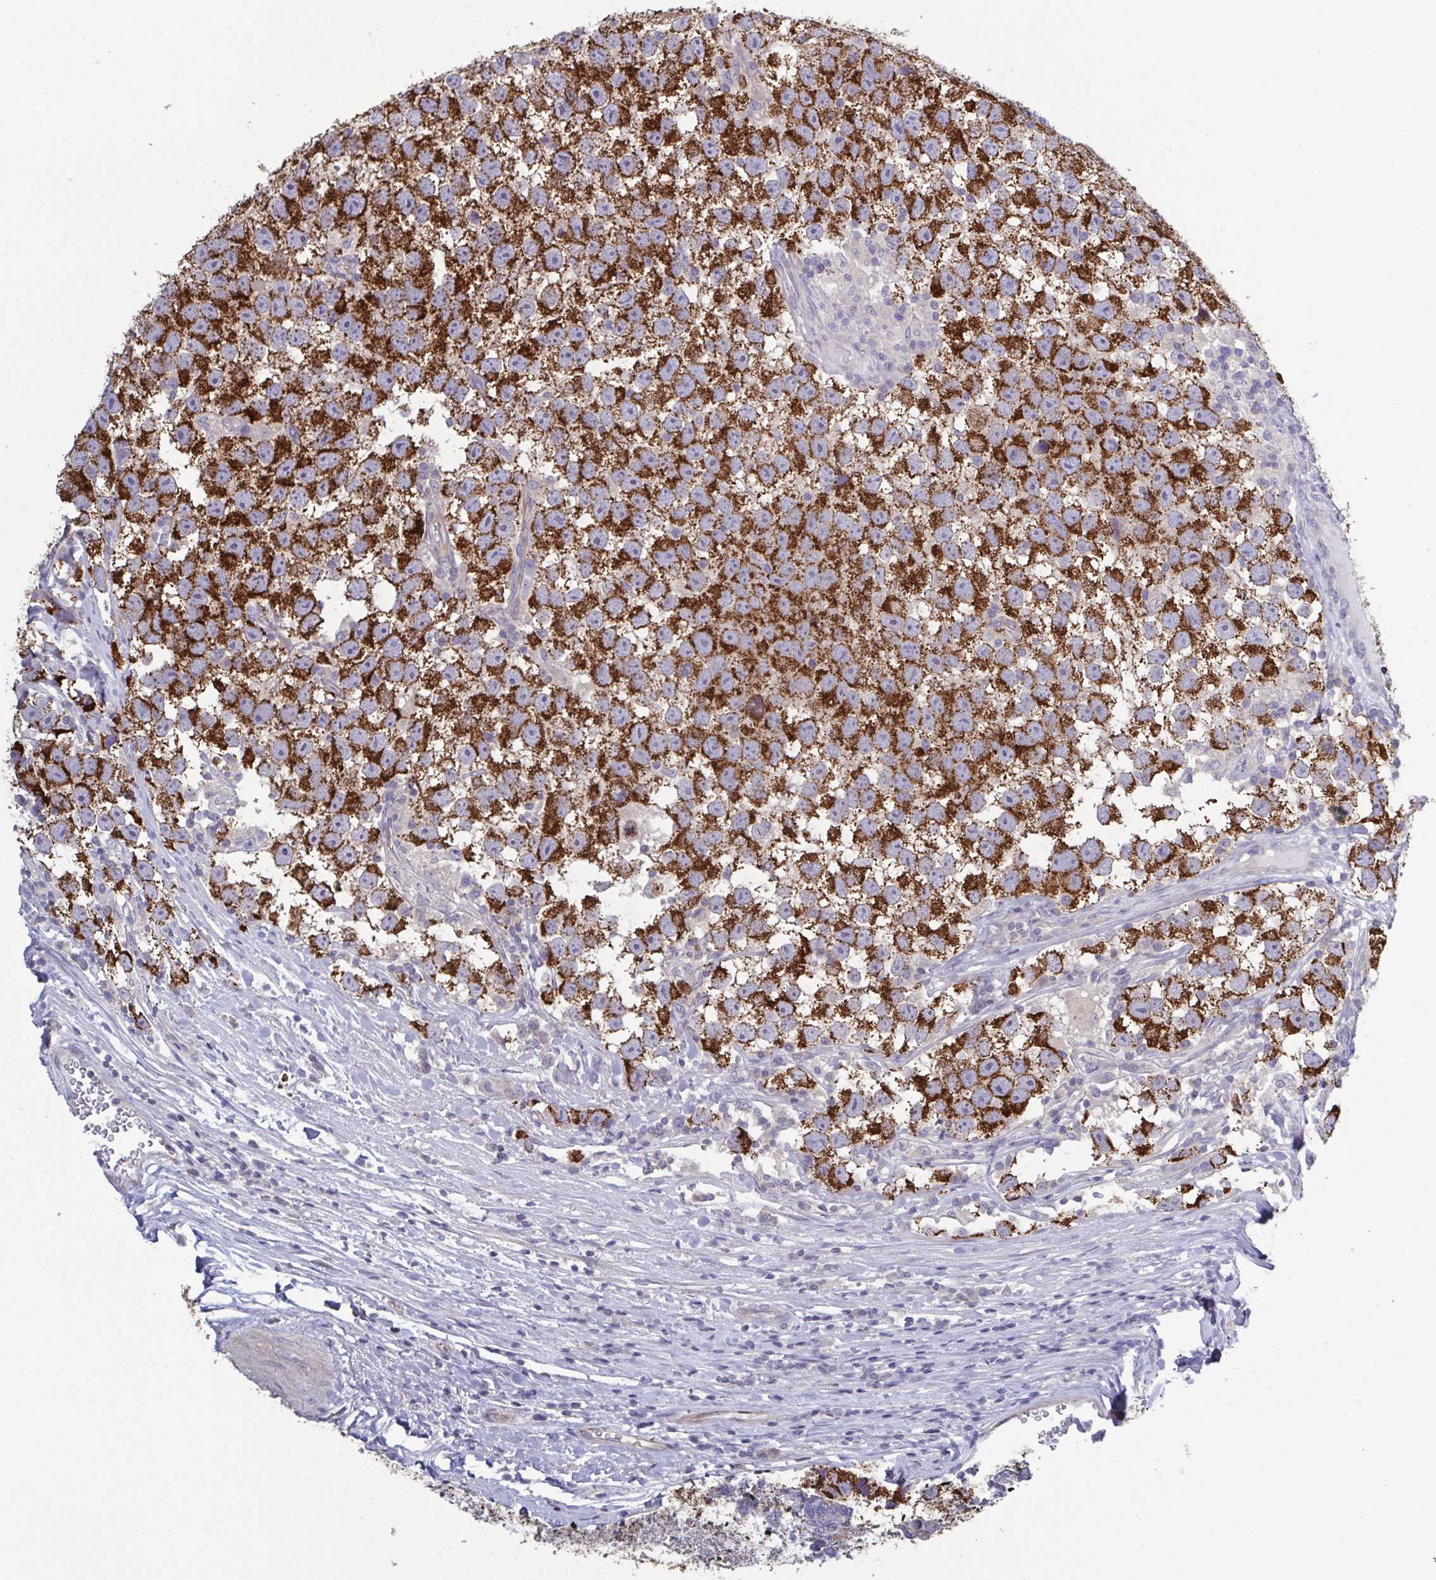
{"staining": {"intensity": "strong", "quantity": ">75%", "location": "cytoplasmic/membranous"}, "tissue": "testis cancer", "cell_type": "Tumor cells", "image_type": "cancer", "snomed": [{"axis": "morphology", "description": "Seminoma, NOS"}, {"axis": "topography", "description": "Testis"}], "caption": "Approximately >75% of tumor cells in testis seminoma reveal strong cytoplasmic/membranous protein staining as visualized by brown immunohistochemical staining.", "gene": "GLDC", "patient": {"sex": "male", "age": 26}}